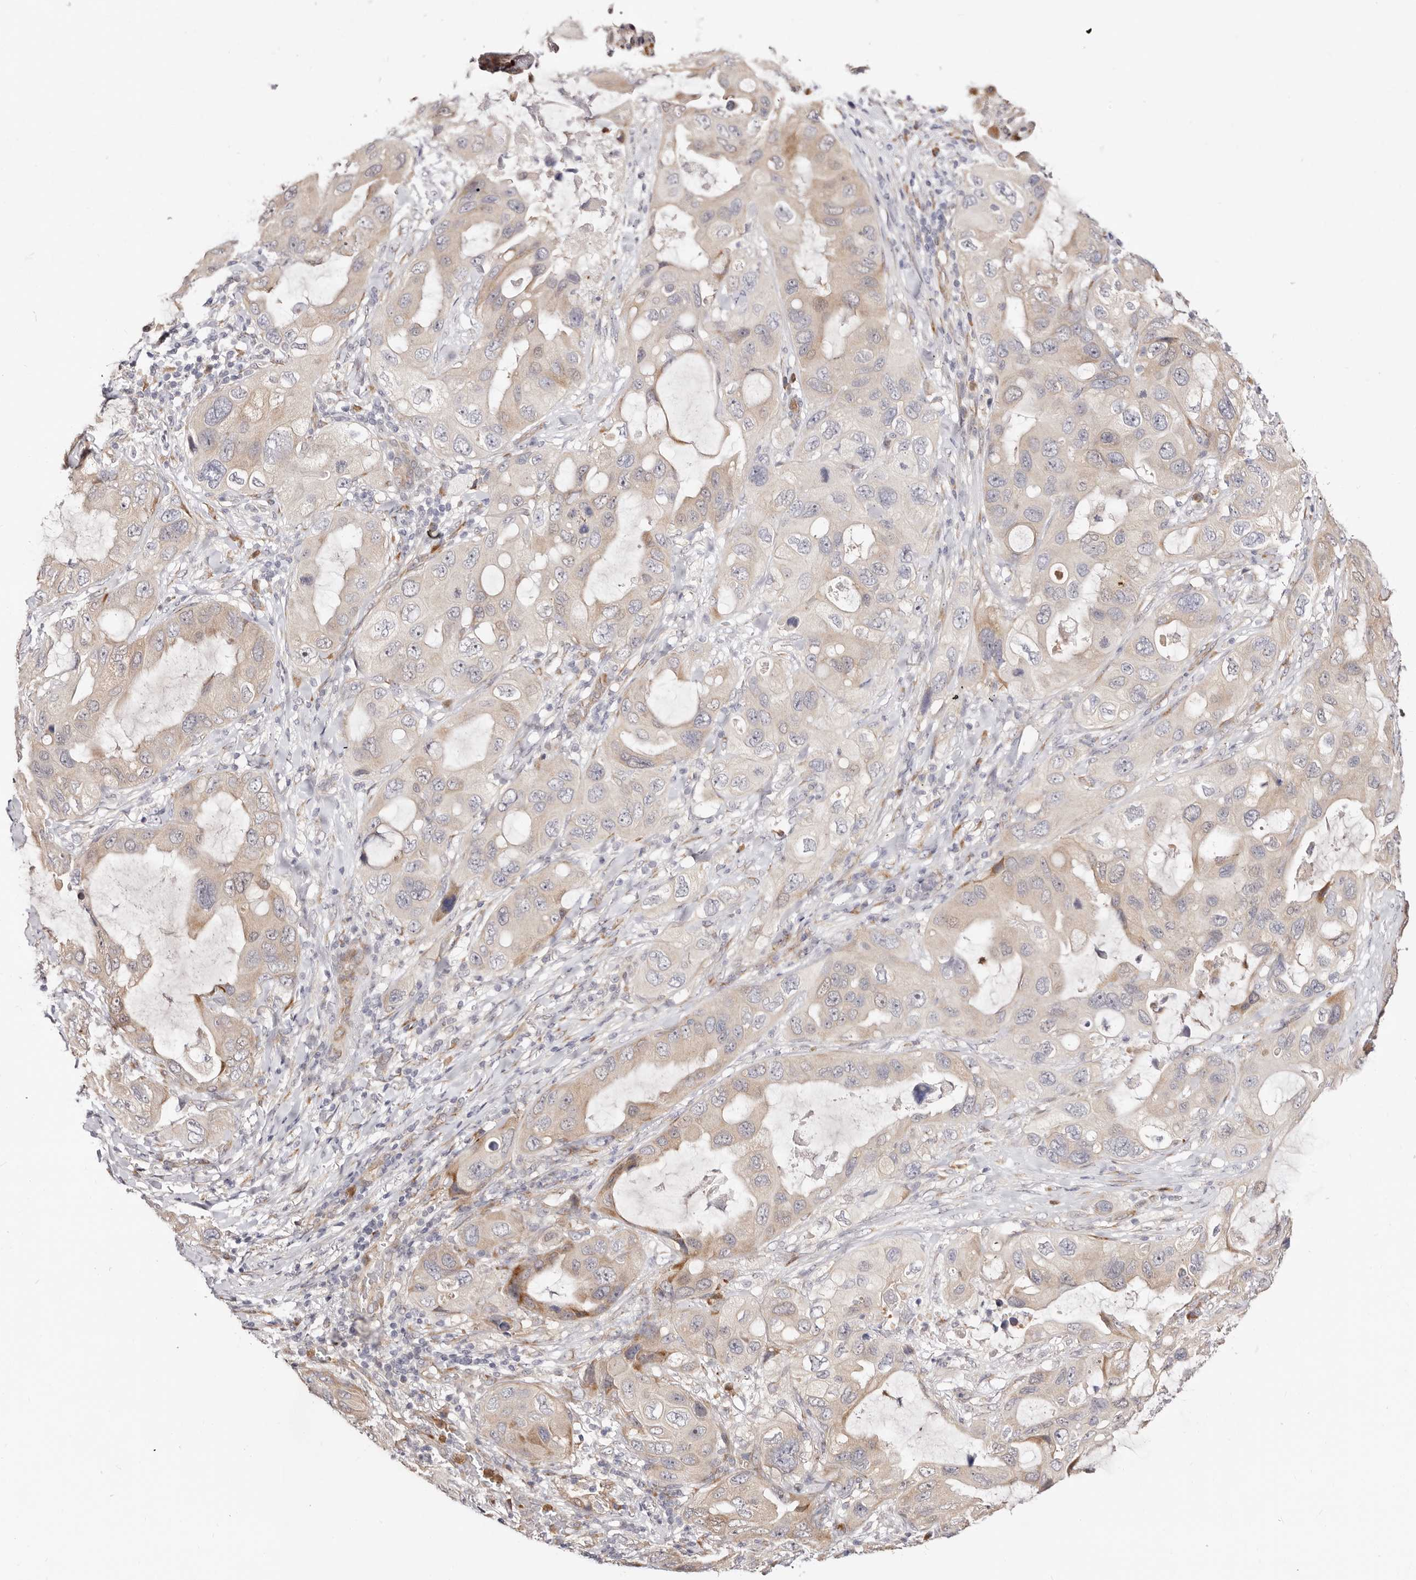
{"staining": {"intensity": "weak", "quantity": "<25%", "location": "cytoplasmic/membranous"}, "tissue": "lung cancer", "cell_type": "Tumor cells", "image_type": "cancer", "snomed": [{"axis": "morphology", "description": "Squamous cell carcinoma, NOS"}, {"axis": "topography", "description": "Lung"}], "caption": "Human lung squamous cell carcinoma stained for a protein using immunohistochemistry displays no positivity in tumor cells.", "gene": "BCL2L15", "patient": {"sex": "female", "age": 73}}